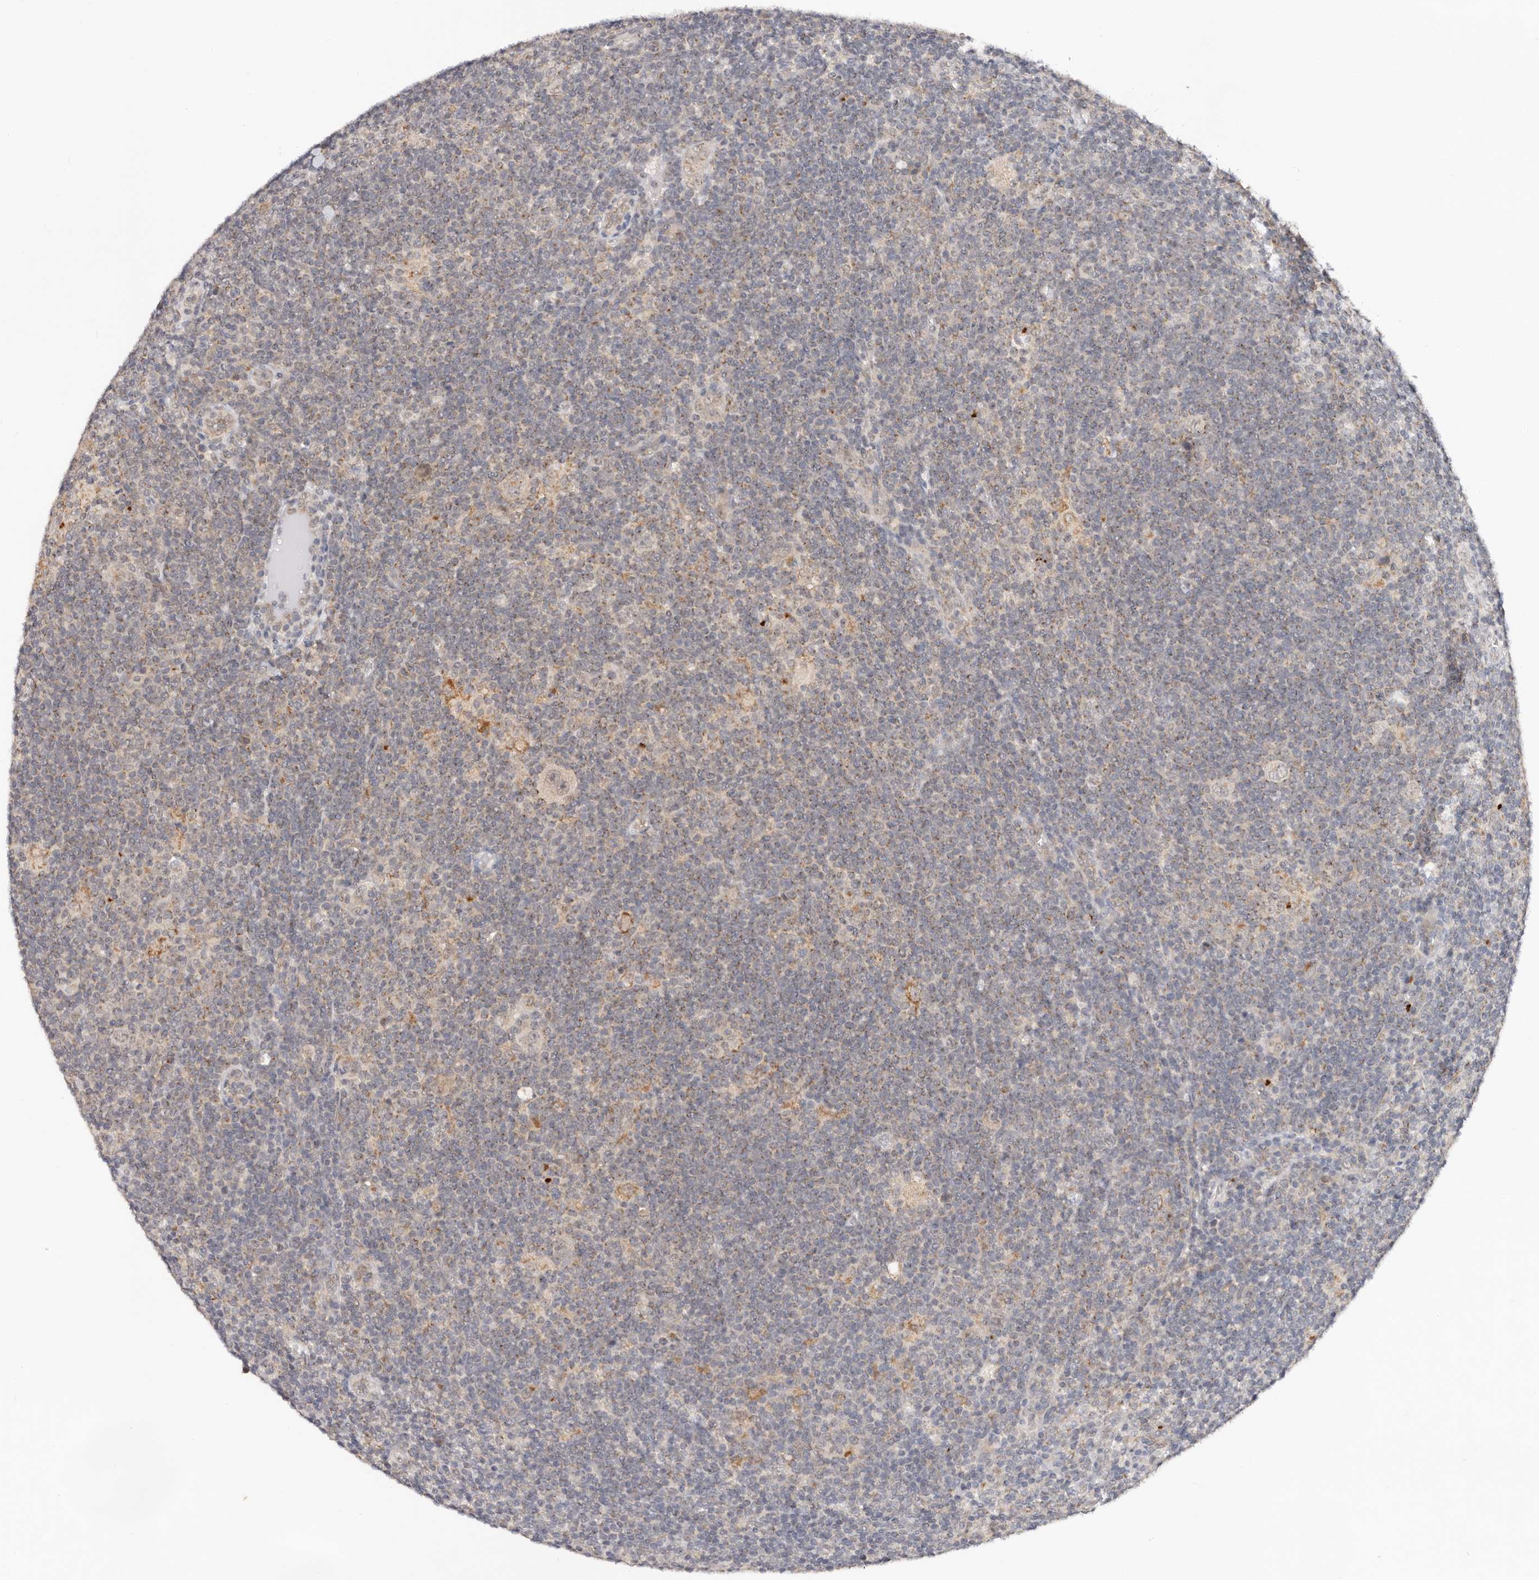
{"staining": {"intensity": "moderate", "quantity": "<25%", "location": "cytoplasmic/membranous"}, "tissue": "lymphoma", "cell_type": "Tumor cells", "image_type": "cancer", "snomed": [{"axis": "morphology", "description": "Hodgkin's disease, NOS"}, {"axis": "topography", "description": "Lymph node"}], "caption": "Moderate cytoplasmic/membranous positivity is identified in about <25% of tumor cells in Hodgkin's disease.", "gene": "VIPAS39", "patient": {"sex": "female", "age": 57}}